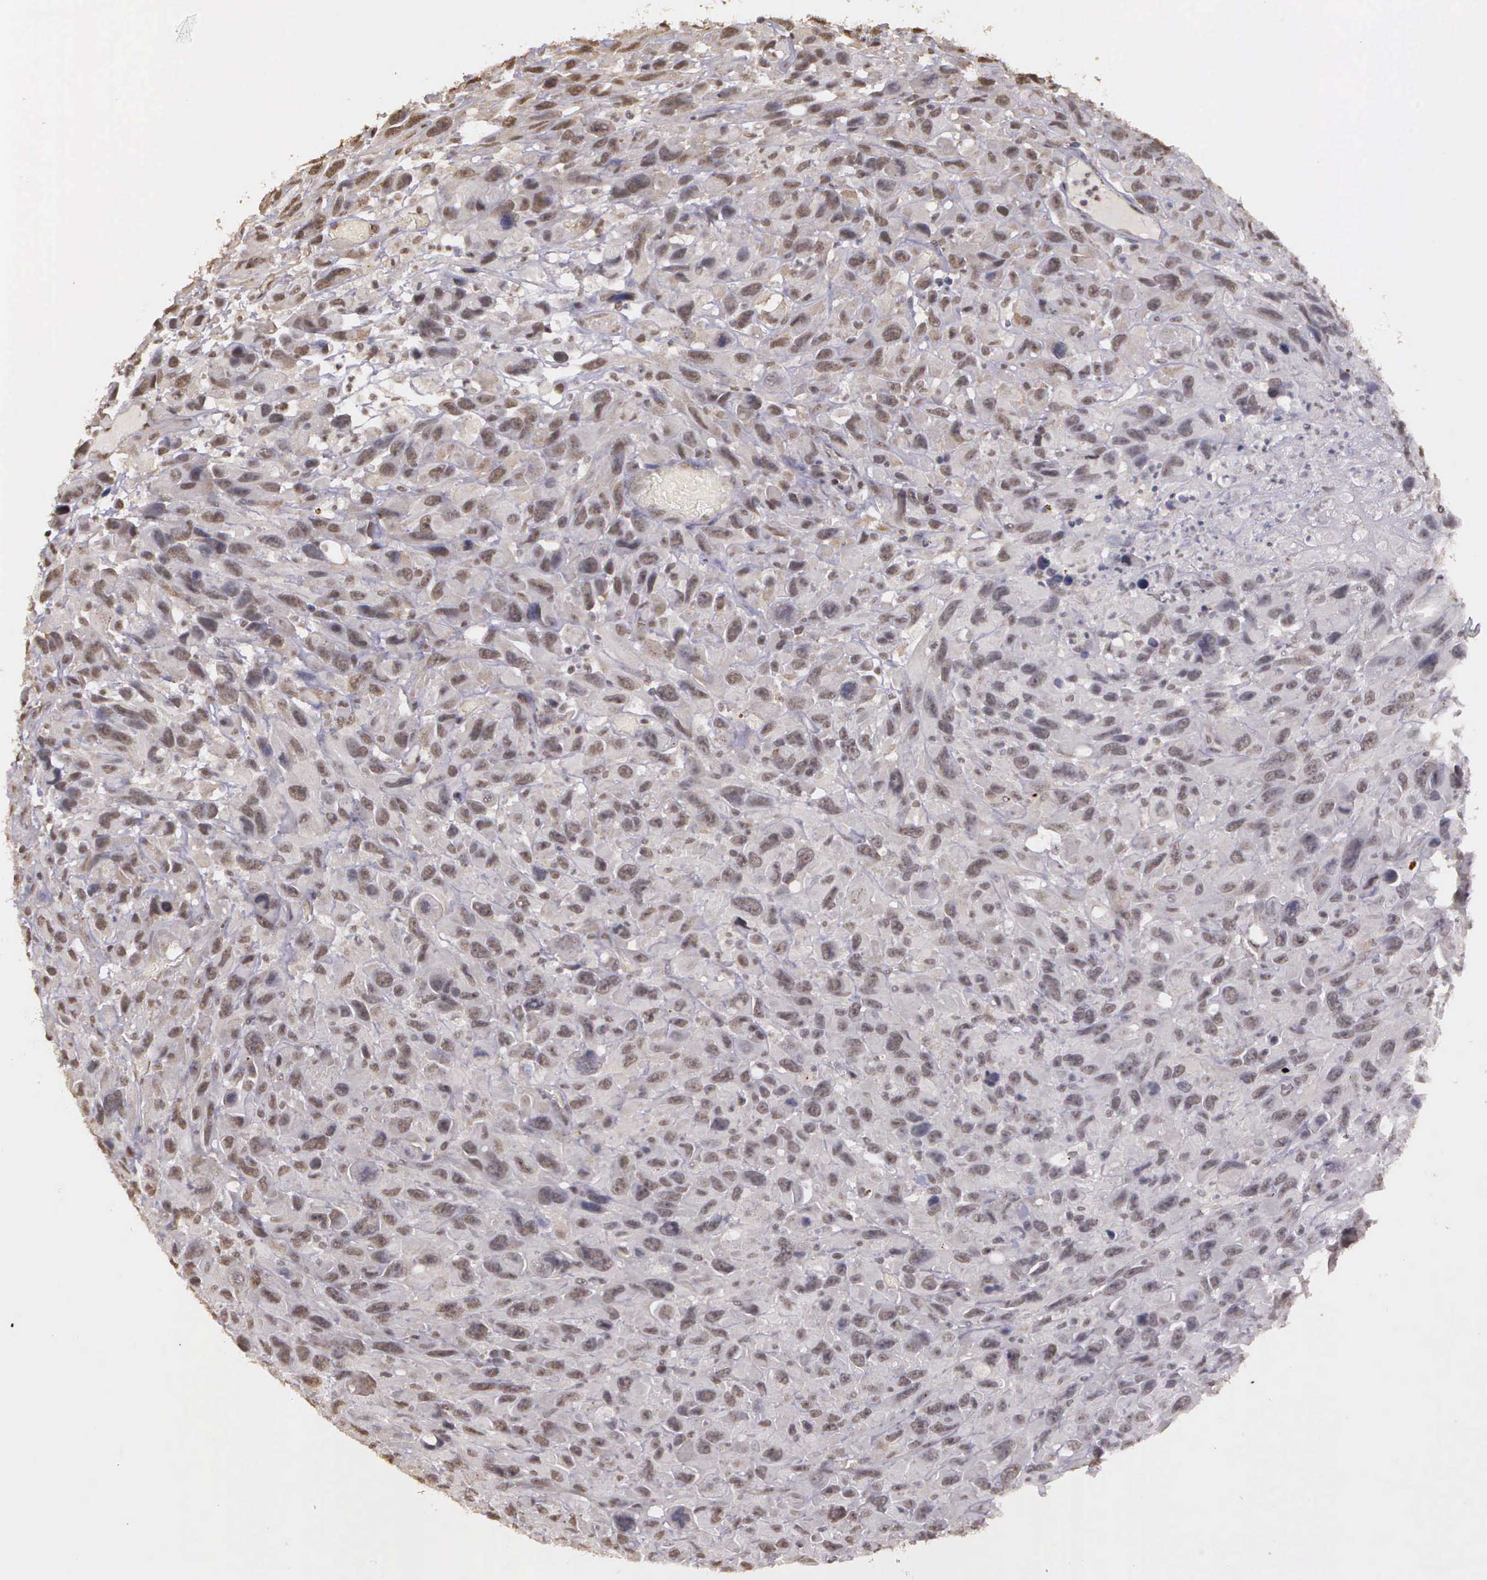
{"staining": {"intensity": "negative", "quantity": "none", "location": "none"}, "tissue": "renal cancer", "cell_type": "Tumor cells", "image_type": "cancer", "snomed": [{"axis": "morphology", "description": "Adenocarcinoma, NOS"}, {"axis": "topography", "description": "Kidney"}], "caption": "Tumor cells show no significant expression in renal adenocarcinoma.", "gene": "ARMCX5", "patient": {"sex": "male", "age": 79}}